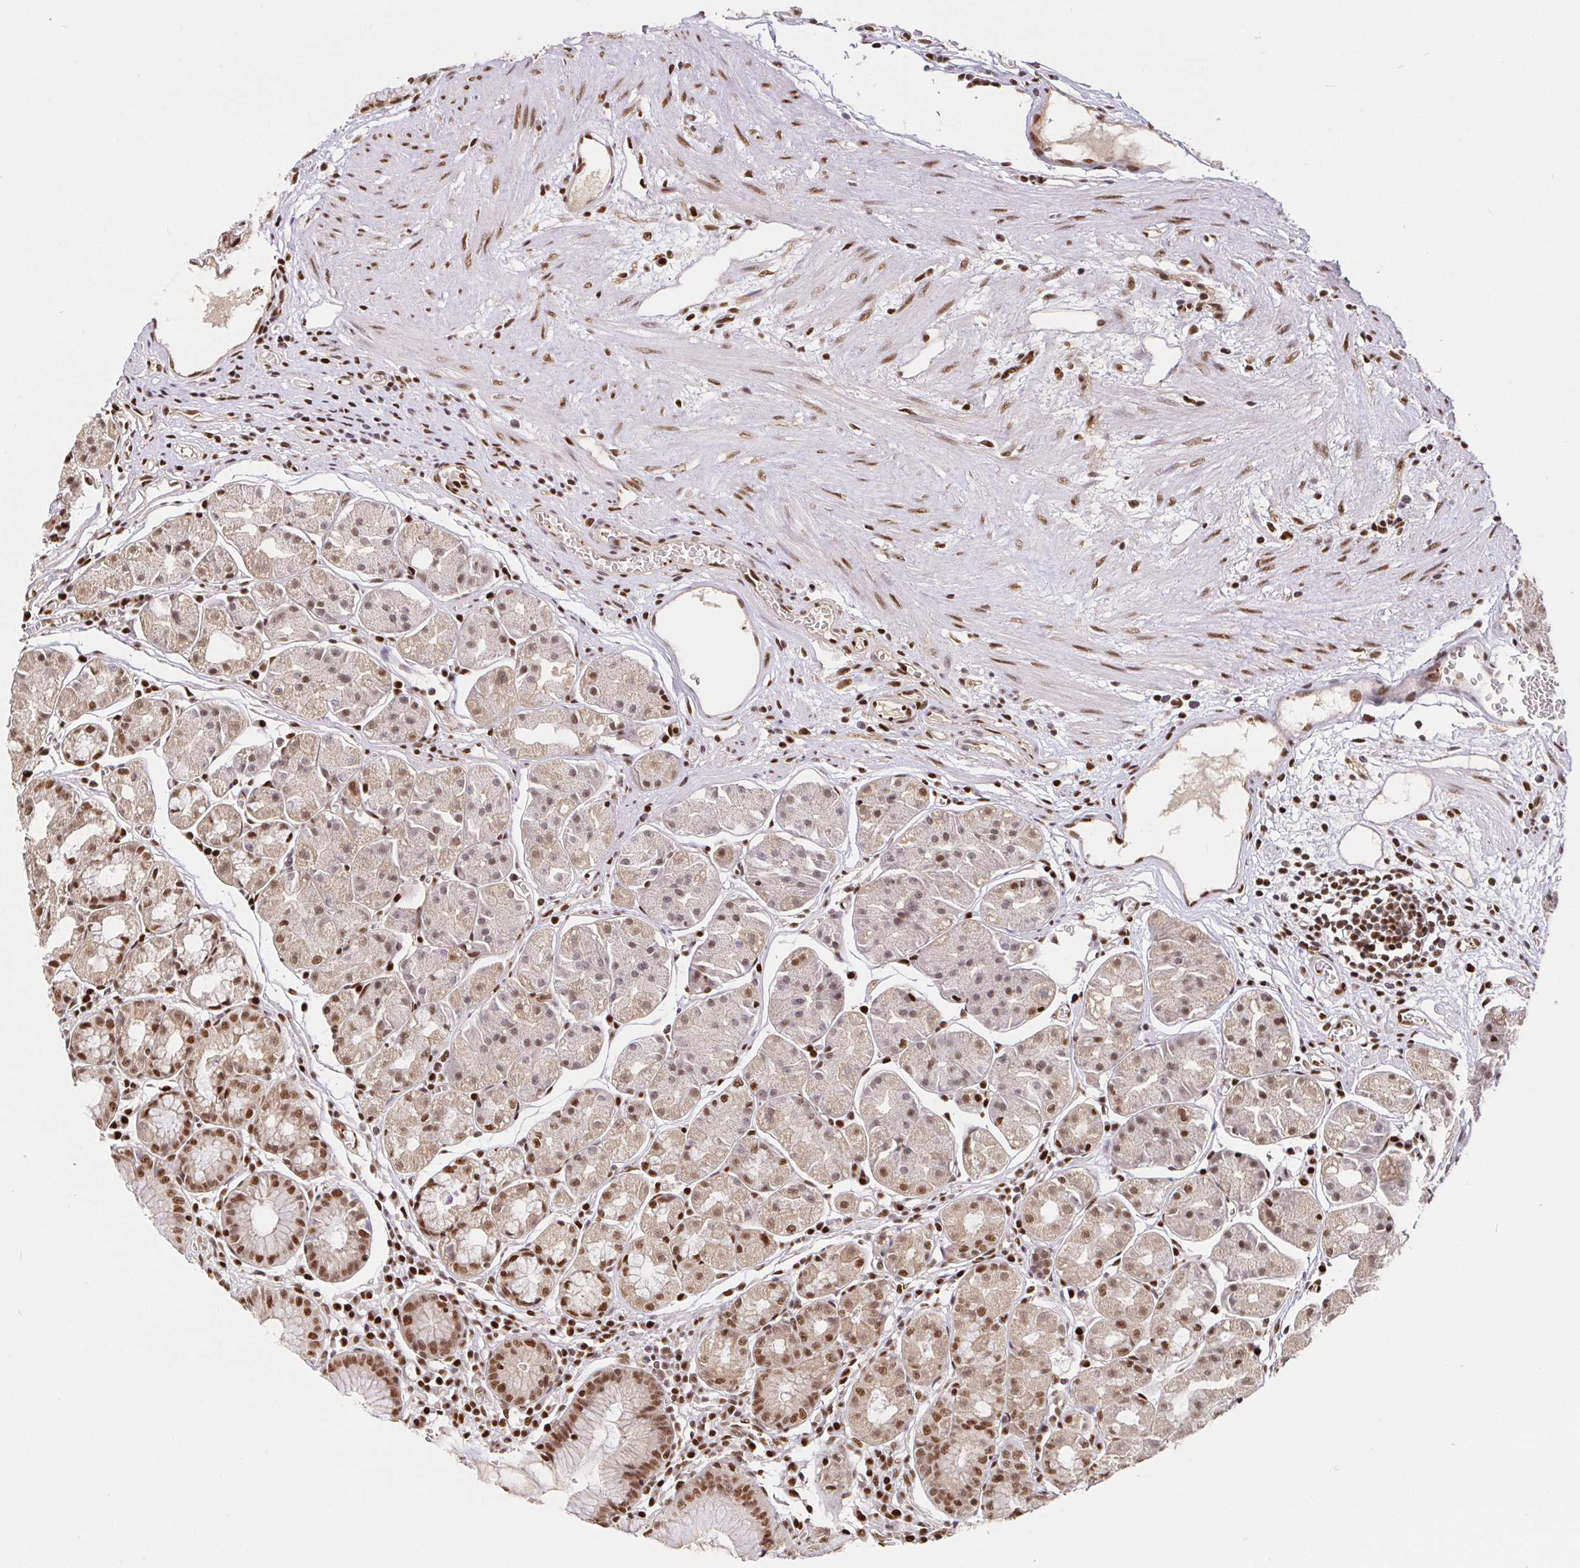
{"staining": {"intensity": "moderate", "quantity": ">75%", "location": "cytoplasmic/membranous,nuclear"}, "tissue": "stomach", "cell_type": "Glandular cells", "image_type": "normal", "snomed": [{"axis": "morphology", "description": "Normal tissue, NOS"}, {"axis": "topography", "description": "Stomach"}], "caption": "IHC of benign human stomach shows medium levels of moderate cytoplasmic/membranous,nuclear expression in about >75% of glandular cells.", "gene": "SP3", "patient": {"sex": "male", "age": 55}}